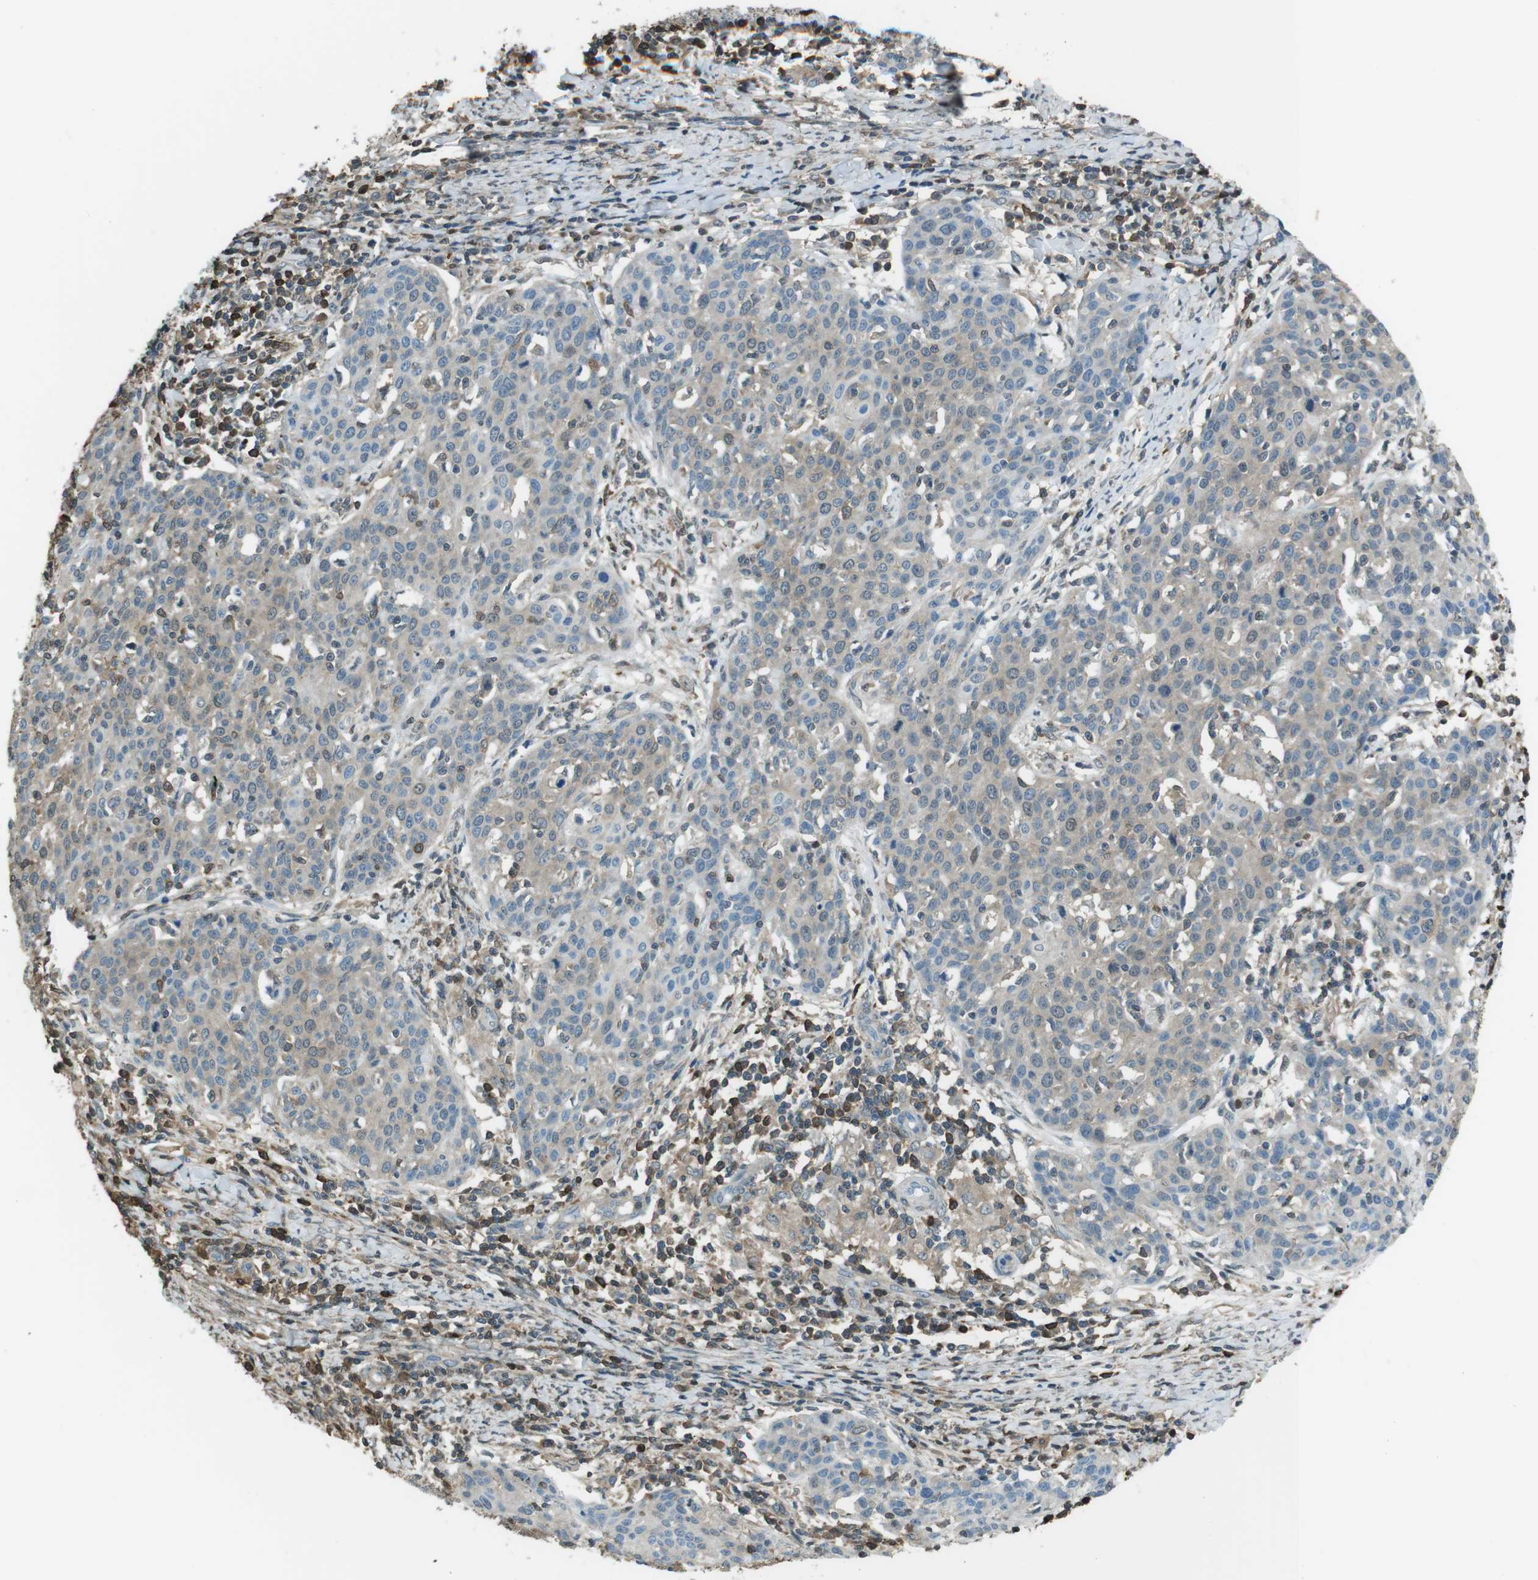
{"staining": {"intensity": "weak", "quantity": "25%-75%", "location": "cytoplasmic/membranous"}, "tissue": "cervical cancer", "cell_type": "Tumor cells", "image_type": "cancer", "snomed": [{"axis": "morphology", "description": "Squamous cell carcinoma, NOS"}, {"axis": "topography", "description": "Cervix"}], "caption": "There is low levels of weak cytoplasmic/membranous expression in tumor cells of cervical cancer (squamous cell carcinoma), as demonstrated by immunohistochemical staining (brown color).", "gene": "TWSG1", "patient": {"sex": "female", "age": 38}}